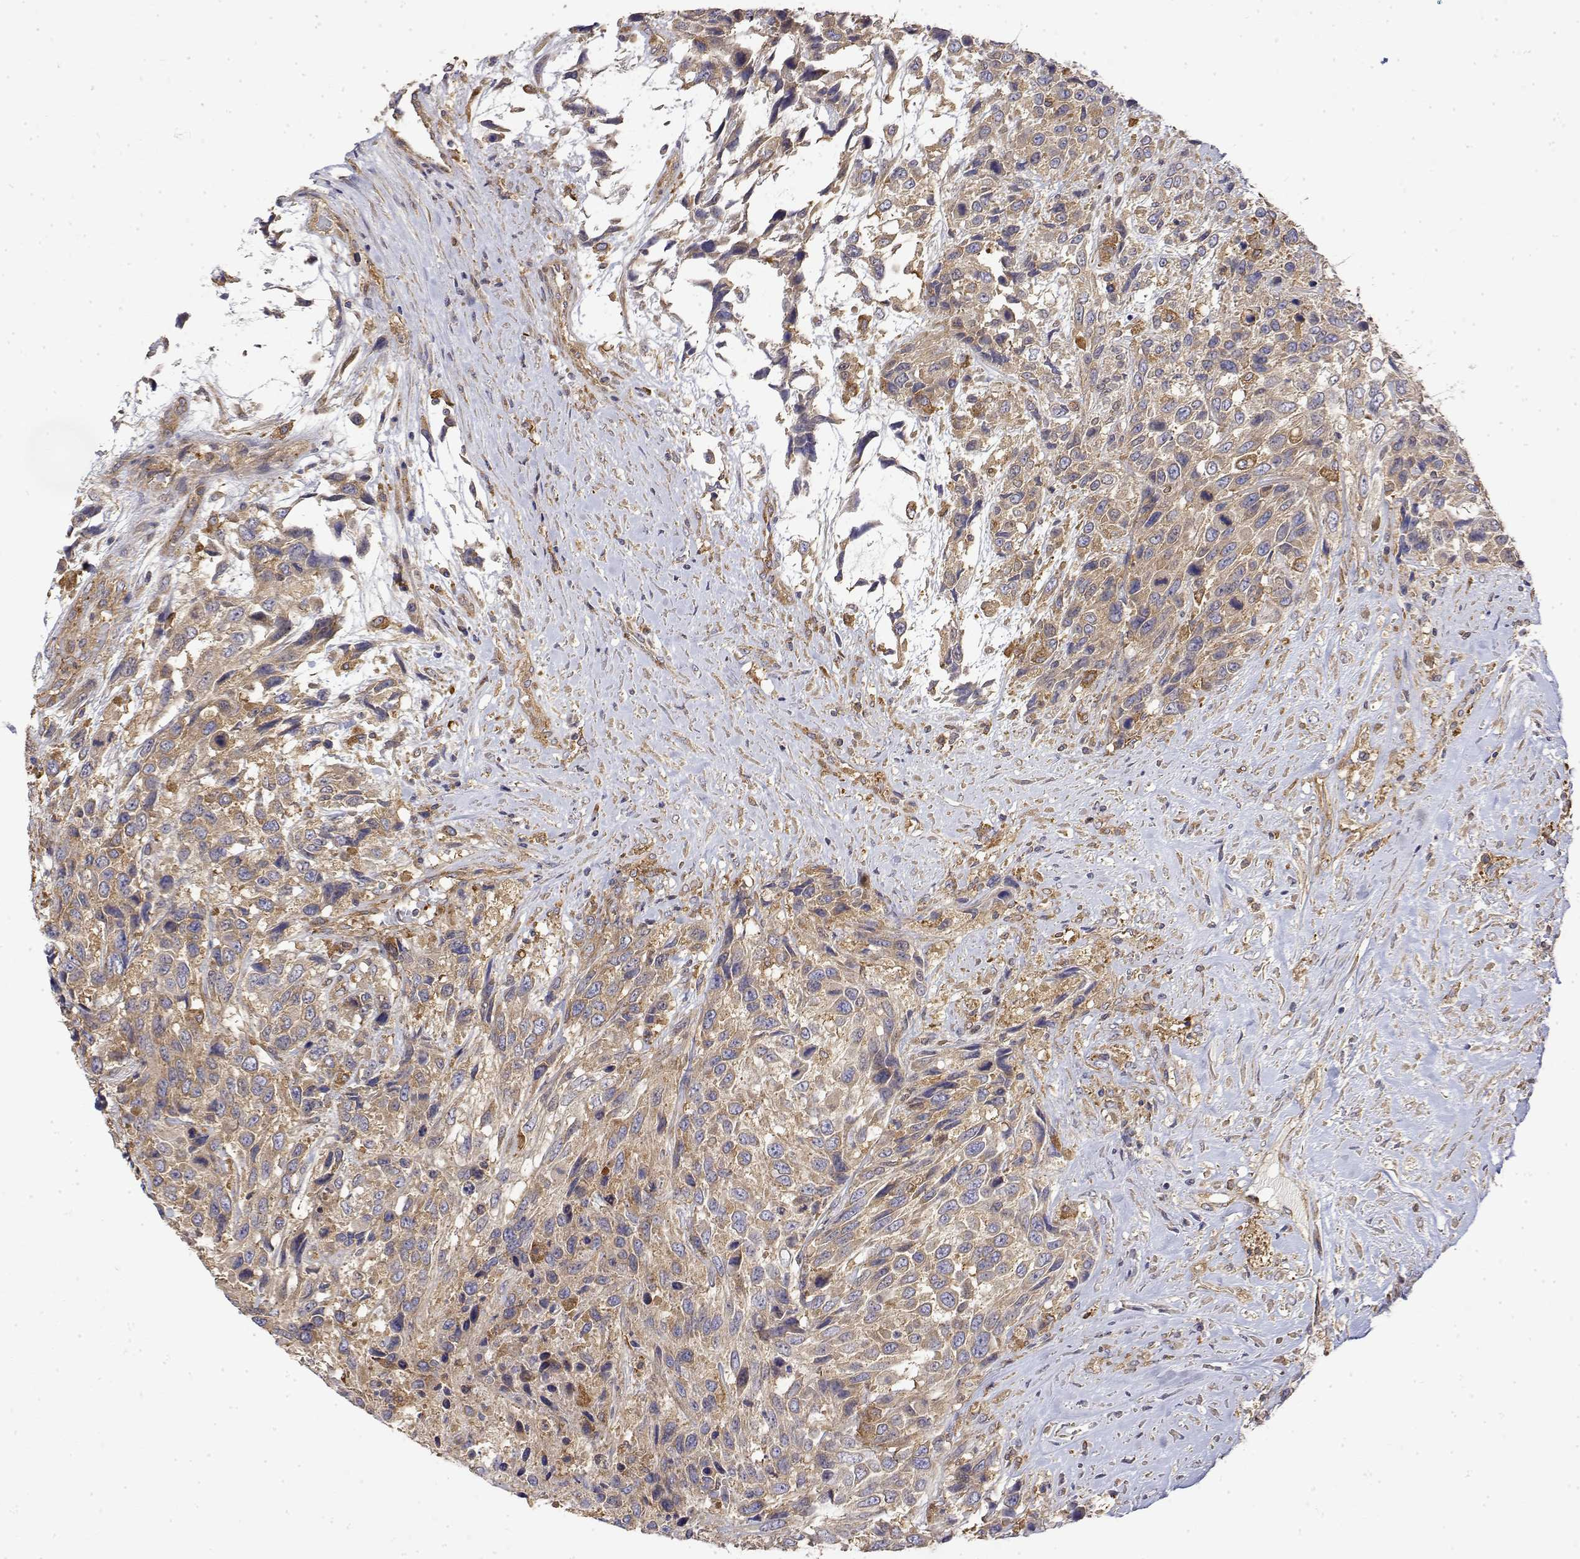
{"staining": {"intensity": "weak", "quantity": ">75%", "location": "cytoplasmic/membranous"}, "tissue": "urothelial cancer", "cell_type": "Tumor cells", "image_type": "cancer", "snomed": [{"axis": "morphology", "description": "Urothelial carcinoma, High grade"}, {"axis": "topography", "description": "Urinary bladder"}], "caption": "Immunohistochemistry micrograph of neoplastic tissue: urothelial cancer stained using immunohistochemistry (IHC) reveals low levels of weak protein expression localized specifically in the cytoplasmic/membranous of tumor cells, appearing as a cytoplasmic/membranous brown color.", "gene": "PACSIN2", "patient": {"sex": "female", "age": 70}}